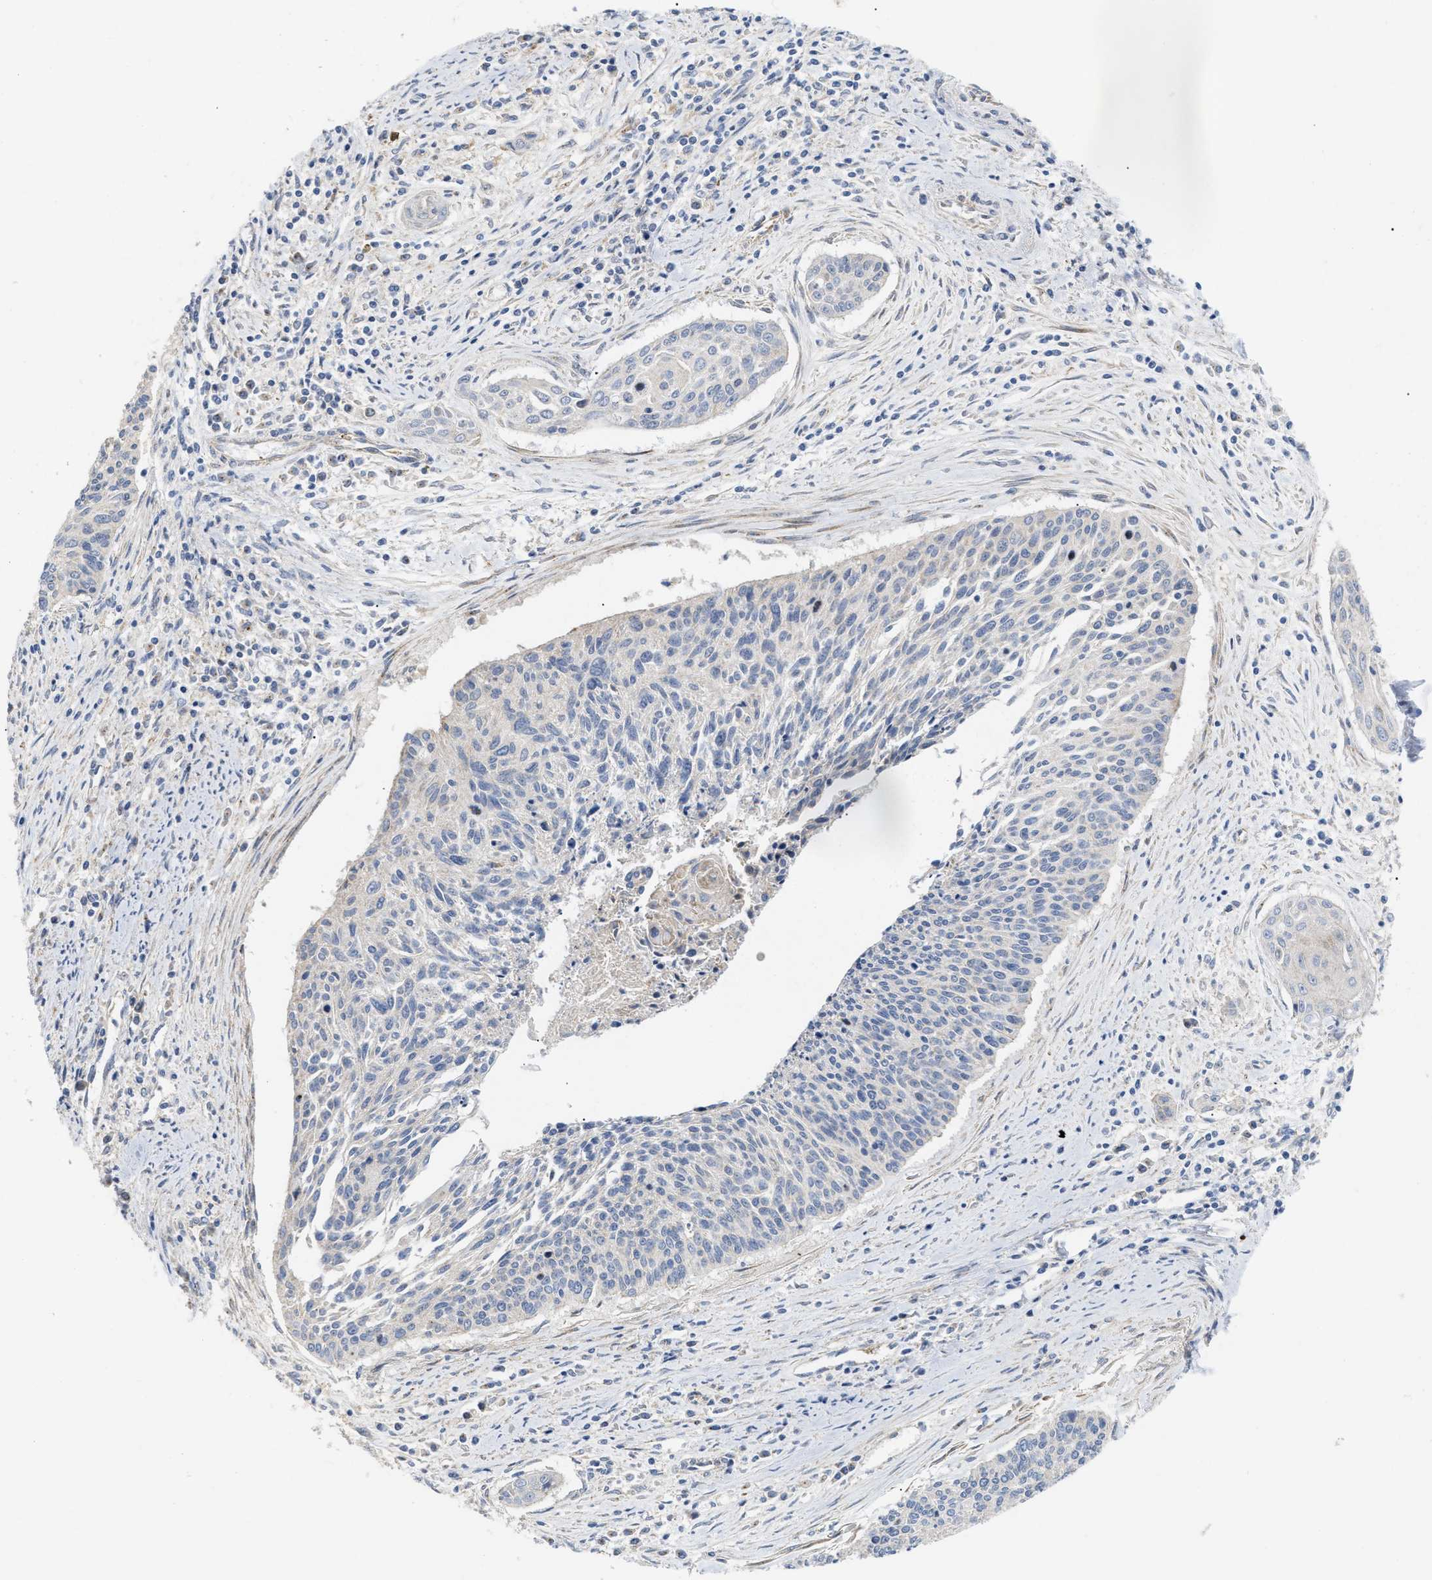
{"staining": {"intensity": "negative", "quantity": "none", "location": "none"}, "tissue": "cervical cancer", "cell_type": "Tumor cells", "image_type": "cancer", "snomed": [{"axis": "morphology", "description": "Squamous cell carcinoma, NOS"}, {"axis": "topography", "description": "Cervix"}], "caption": "High power microscopy micrograph of an IHC image of cervical squamous cell carcinoma, revealing no significant expression in tumor cells. (IHC, brightfield microscopy, high magnification).", "gene": "DCTN4", "patient": {"sex": "female", "age": 55}}